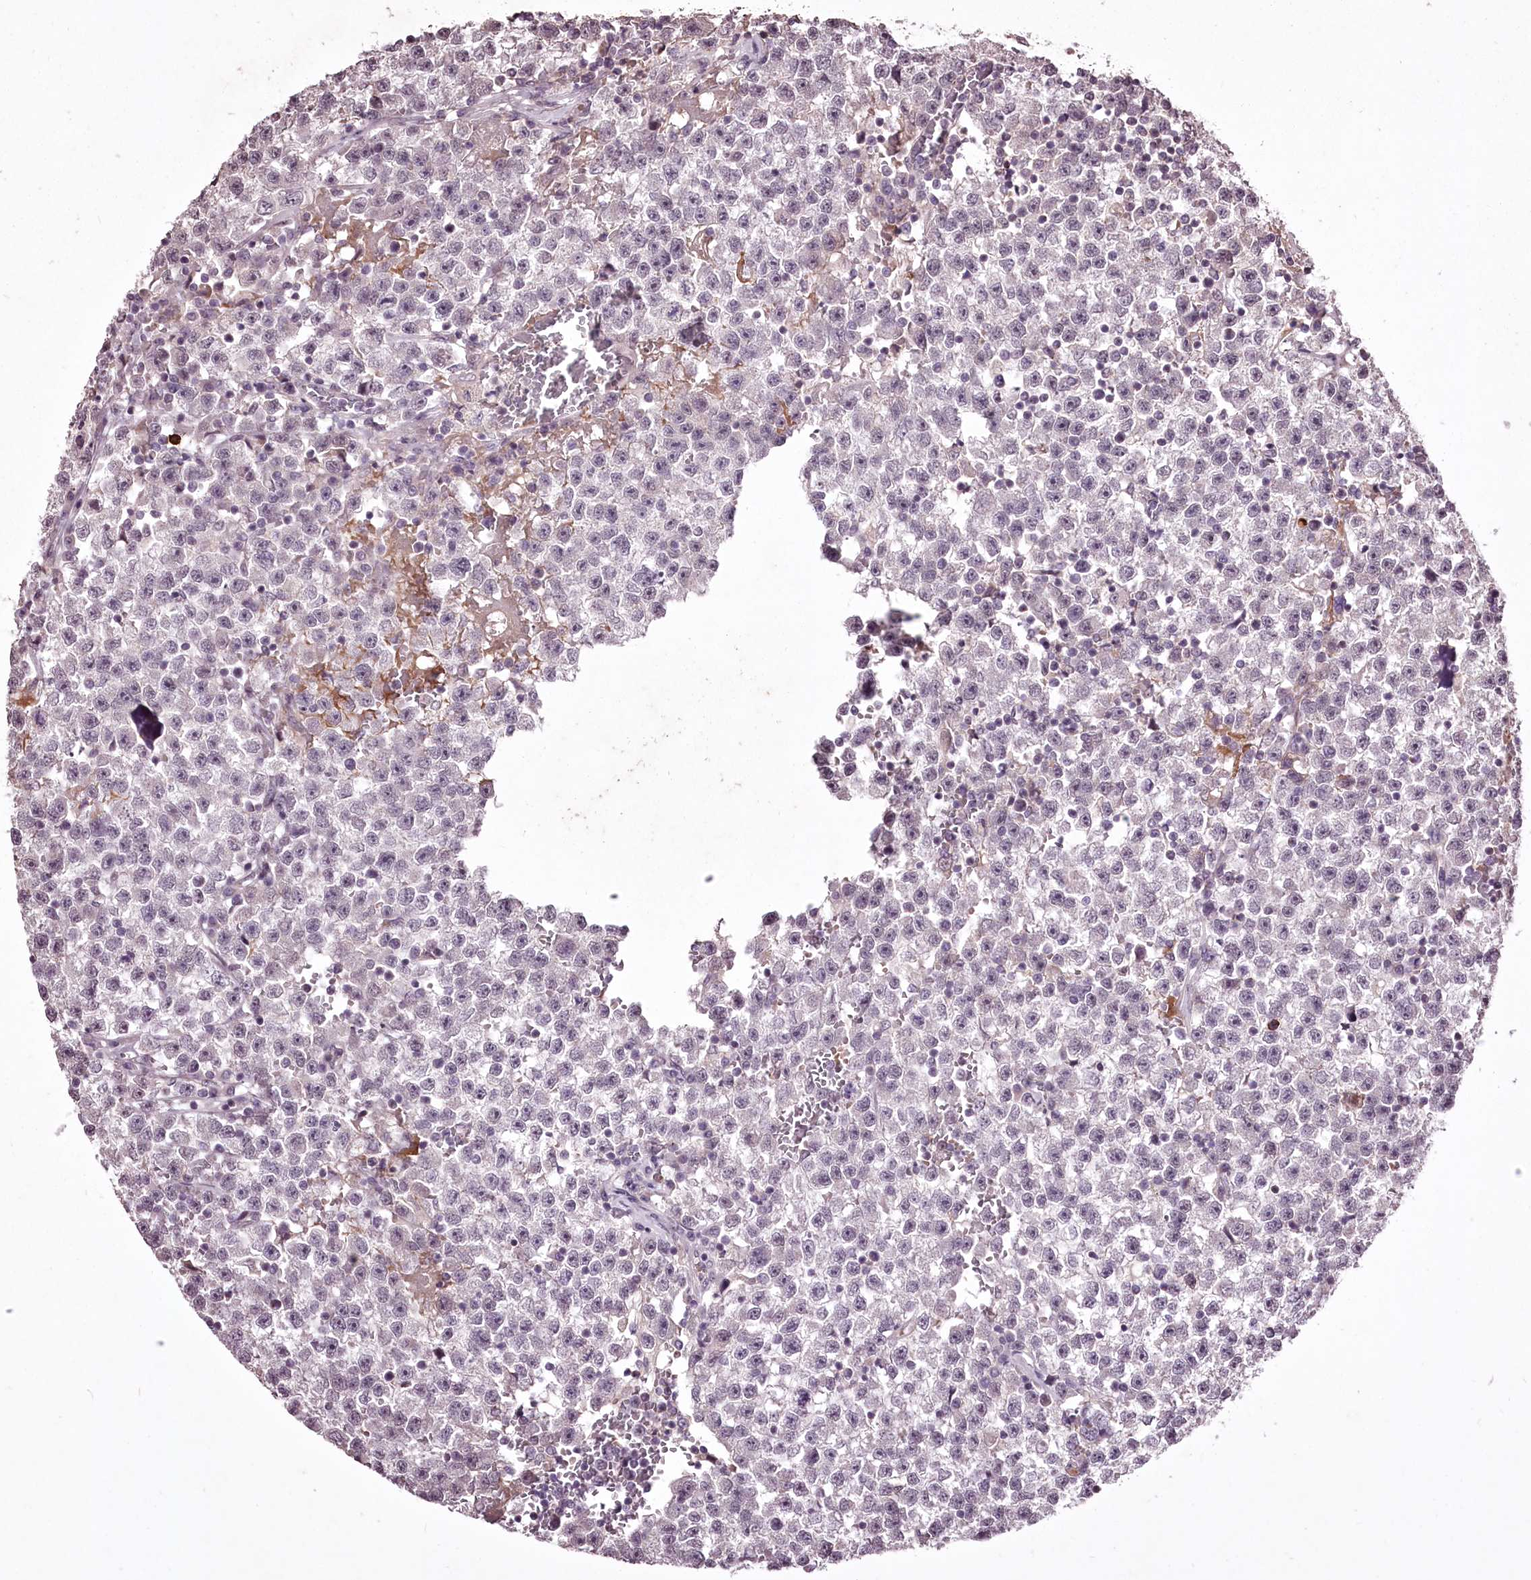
{"staining": {"intensity": "negative", "quantity": "none", "location": "none"}, "tissue": "testis cancer", "cell_type": "Tumor cells", "image_type": "cancer", "snomed": [{"axis": "morphology", "description": "Seminoma, NOS"}, {"axis": "topography", "description": "Testis"}], "caption": "Immunohistochemistry image of neoplastic tissue: human testis cancer (seminoma) stained with DAB (3,3'-diaminobenzidine) reveals no significant protein expression in tumor cells.", "gene": "ADRA1D", "patient": {"sex": "male", "age": 22}}